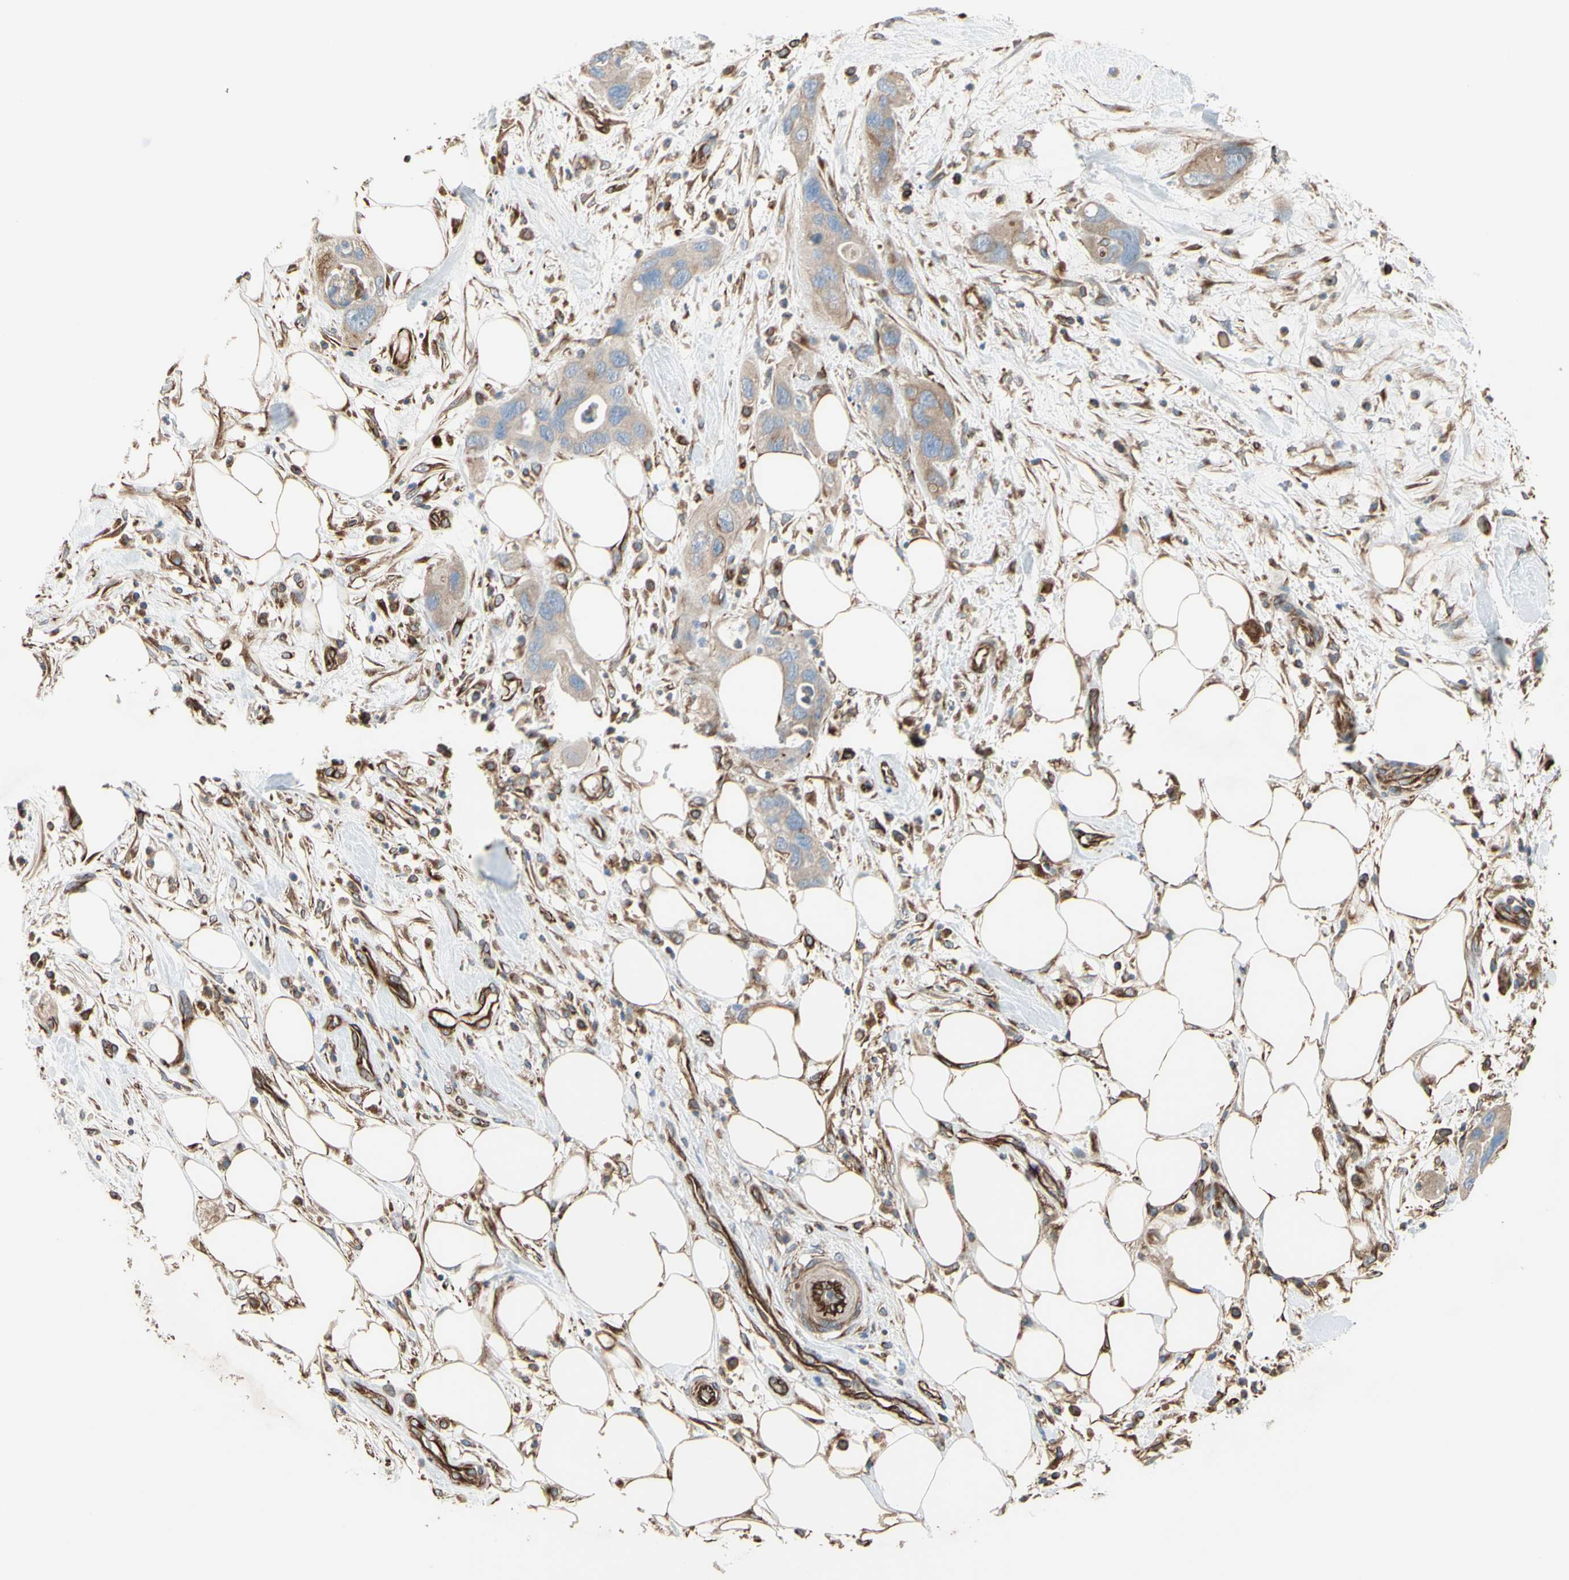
{"staining": {"intensity": "weak", "quantity": ">75%", "location": "cytoplasmic/membranous"}, "tissue": "pancreatic cancer", "cell_type": "Tumor cells", "image_type": "cancer", "snomed": [{"axis": "morphology", "description": "Adenocarcinoma, NOS"}, {"axis": "topography", "description": "Pancreas"}], "caption": "There is low levels of weak cytoplasmic/membranous staining in tumor cells of pancreatic cancer (adenocarcinoma), as demonstrated by immunohistochemical staining (brown color).", "gene": "TRAF2", "patient": {"sex": "female", "age": 71}}